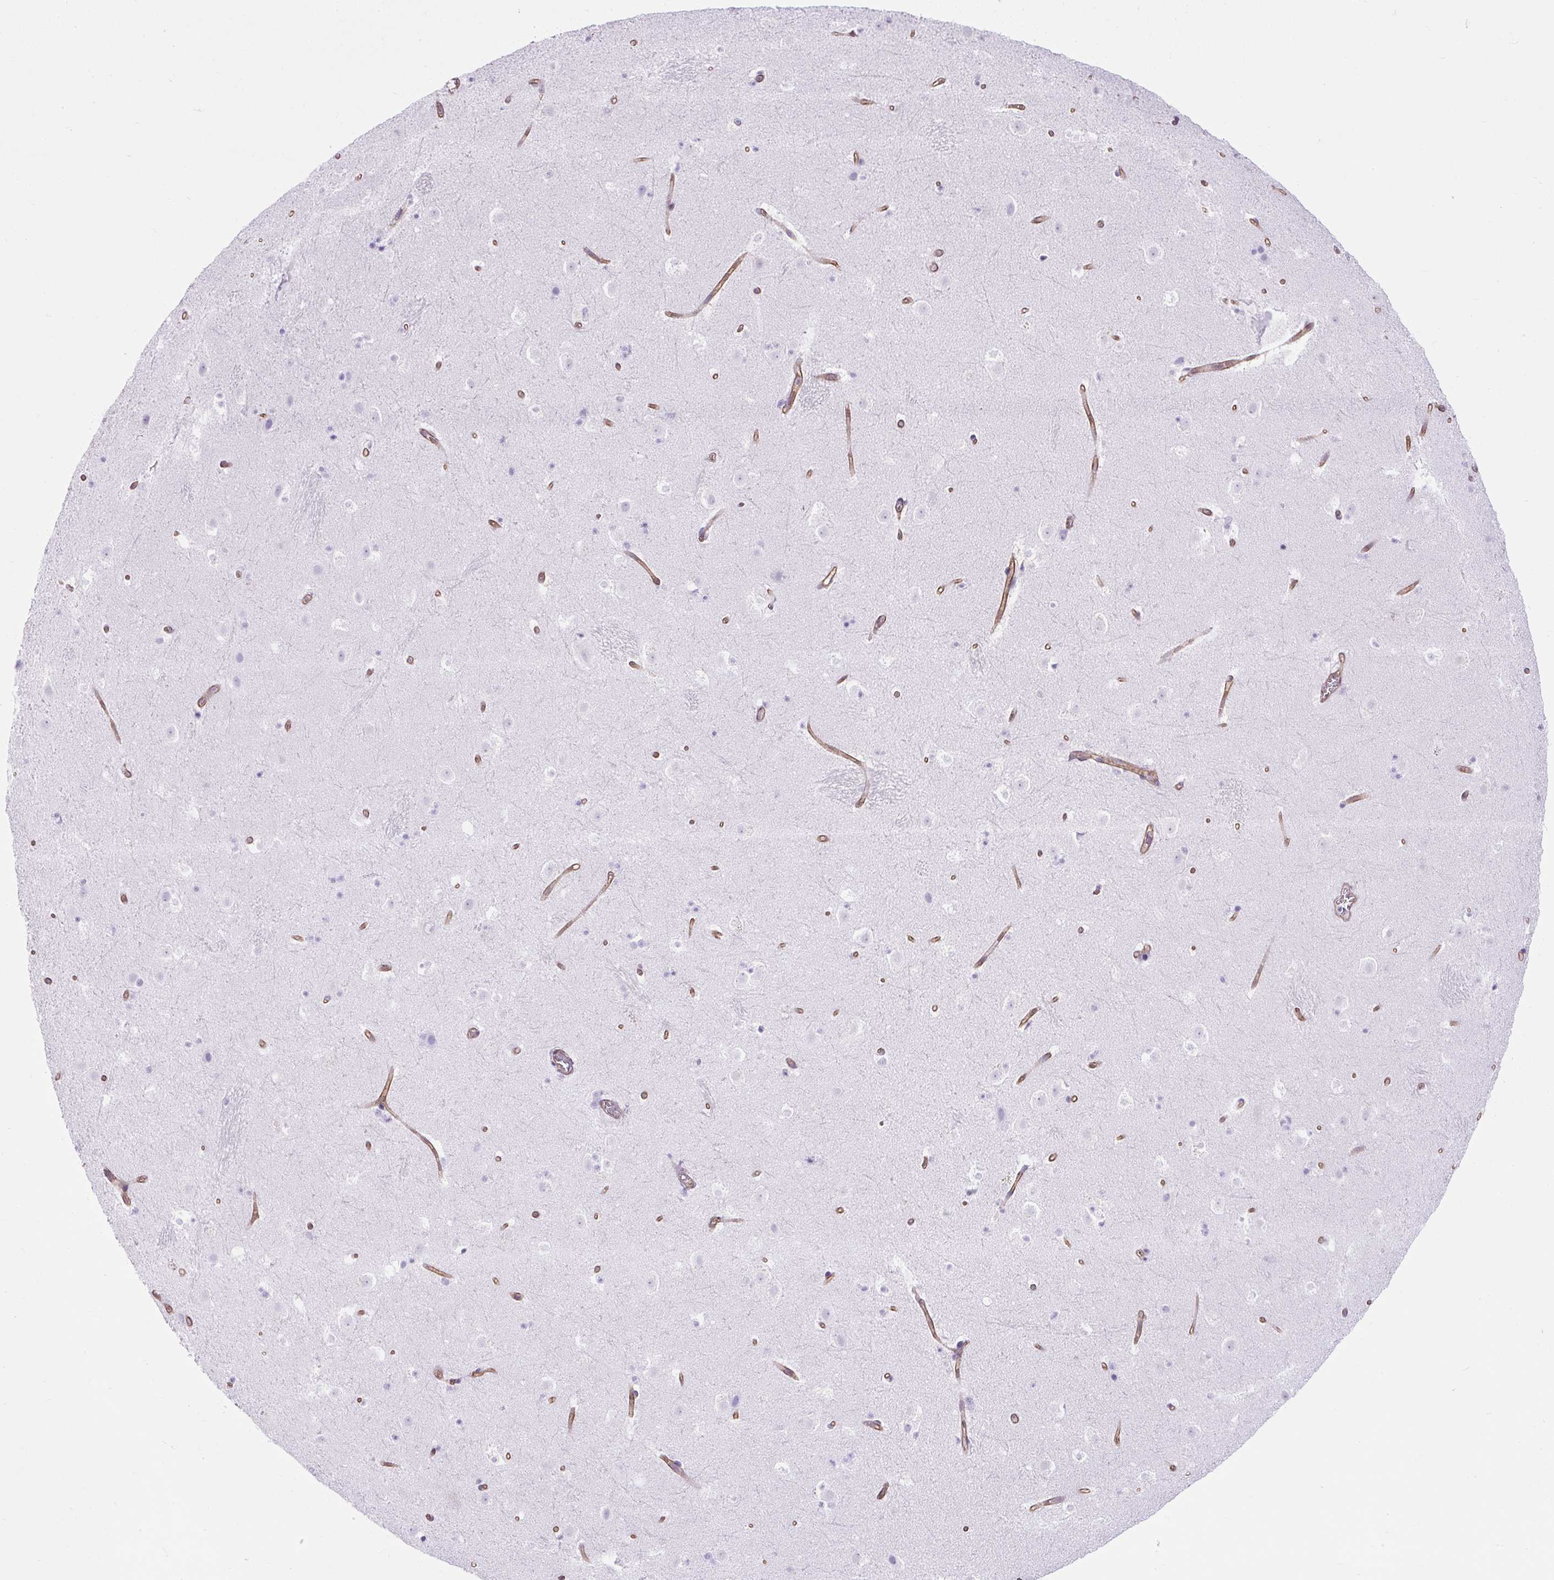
{"staining": {"intensity": "negative", "quantity": "none", "location": "none"}, "tissue": "caudate", "cell_type": "Glial cells", "image_type": "normal", "snomed": [{"axis": "morphology", "description": "Normal tissue, NOS"}, {"axis": "topography", "description": "Lateral ventricle wall"}], "caption": "An image of human caudate is negative for staining in glial cells. Brightfield microscopy of IHC stained with DAB (3,3'-diaminobenzidine) (brown) and hematoxylin (blue), captured at high magnification.", "gene": "KRT12", "patient": {"sex": "male", "age": 37}}